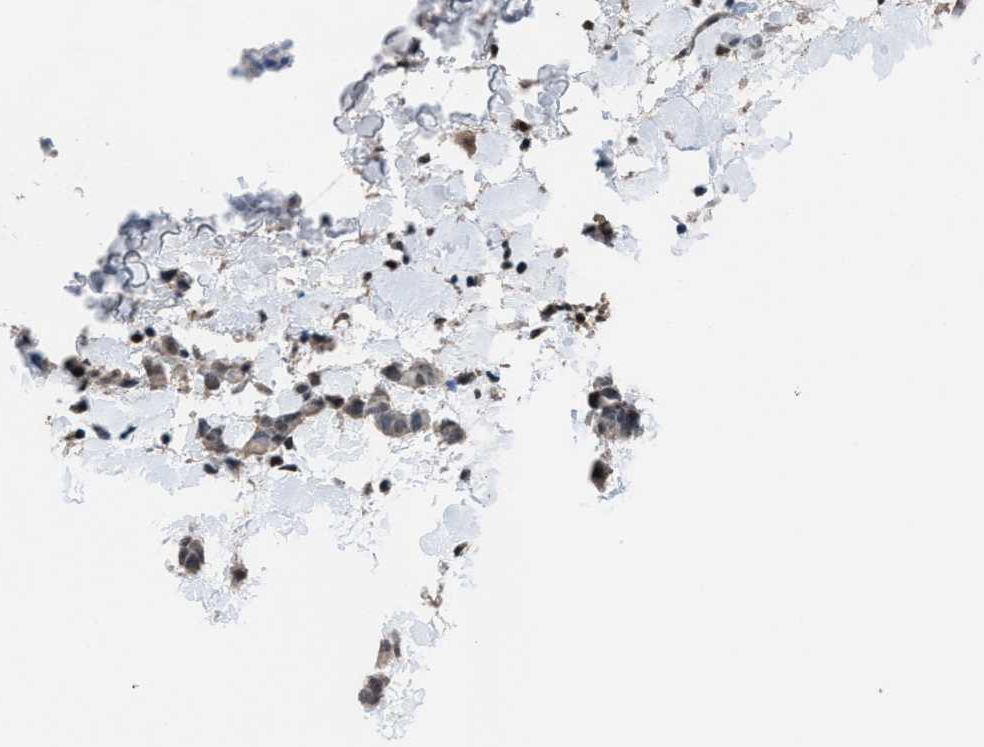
{"staining": {"intensity": "weak", "quantity": "25%-75%", "location": "nuclear"}, "tissue": "breast cancer", "cell_type": "Tumor cells", "image_type": "cancer", "snomed": [{"axis": "morphology", "description": "Normal tissue, NOS"}, {"axis": "morphology", "description": "Duct carcinoma"}, {"axis": "topography", "description": "Breast"}], "caption": "Protein expression by immunohistochemistry (IHC) demonstrates weak nuclear expression in about 25%-75% of tumor cells in breast cancer (infiltrating ductal carcinoma).", "gene": "ZNF276", "patient": {"sex": "female", "age": 40}}